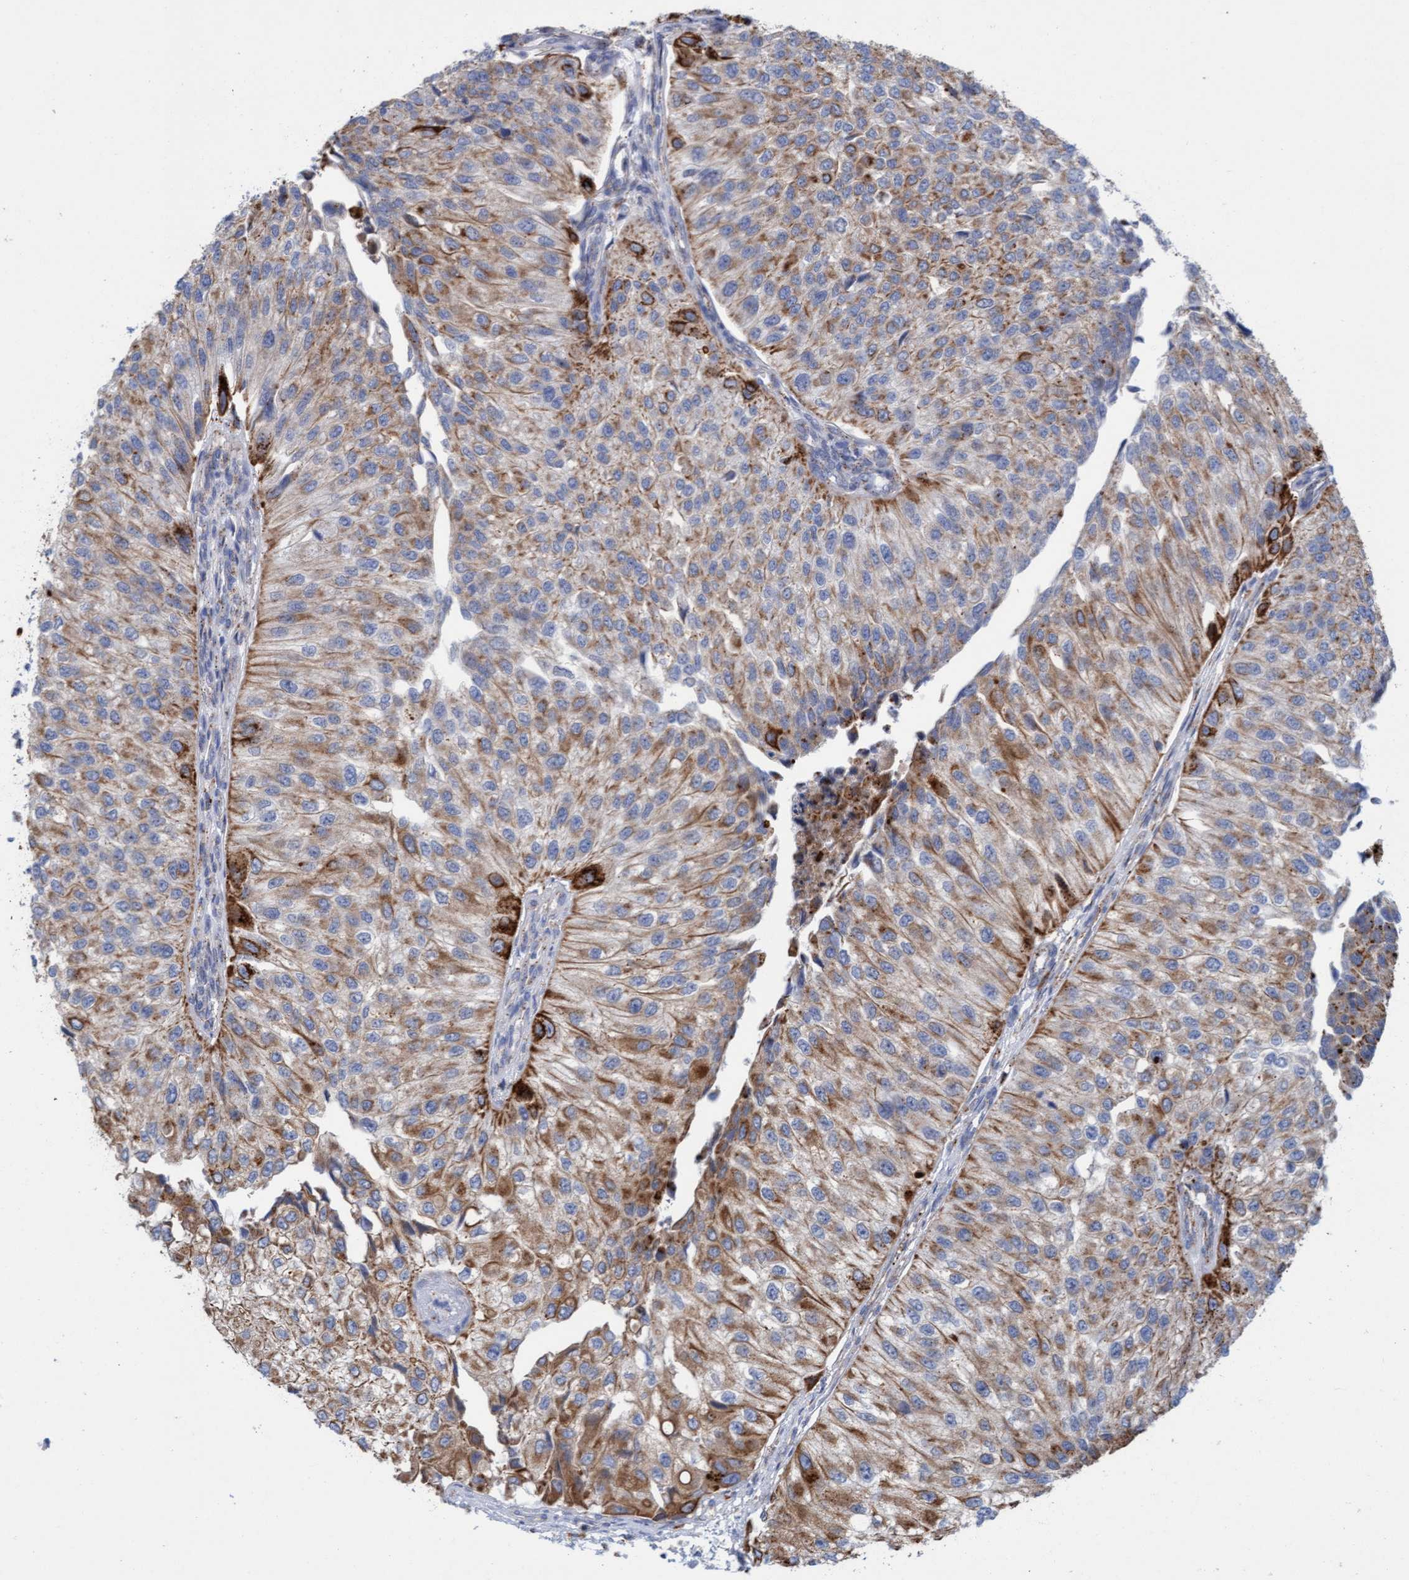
{"staining": {"intensity": "moderate", "quantity": ">75%", "location": "cytoplasmic/membranous"}, "tissue": "urothelial cancer", "cell_type": "Tumor cells", "image_type": "cancer", "snomed": [{"axis": "morphology", "description": "Urothelial carcinoma, High grade"}, {"axis": "topography", "description": "Kidney"}, {"axis": "topography", "description": "Urinary bladder"}], "caption": "Protein expression analysis of human urothelial cancer reveals moderate cytoplasmic/membranous expression in about >75% of tumor cells.", "gene": "SGSH", "patient": {"sex": "male", "age": 77}}